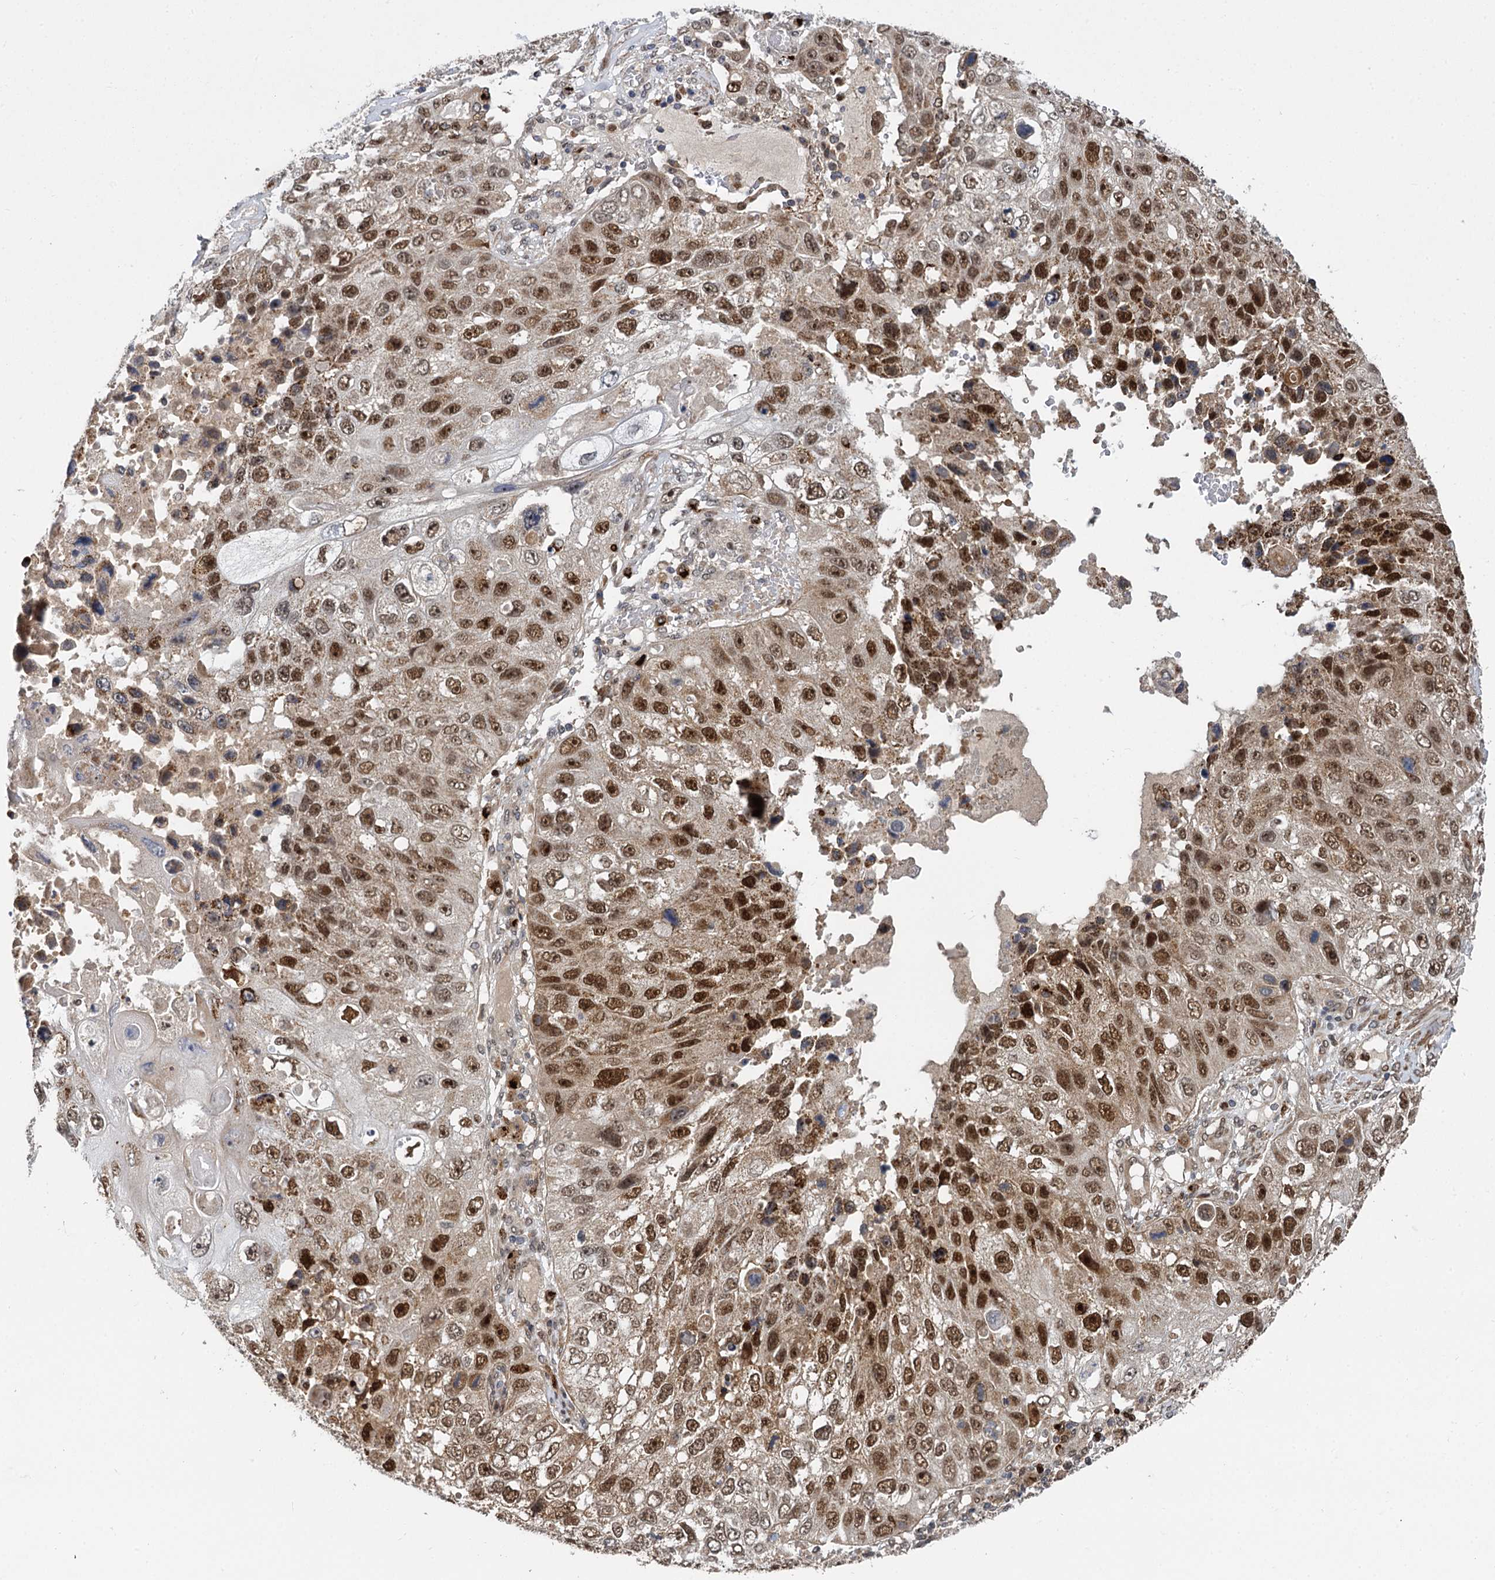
{"staining": {"intensity": "moderate", "quantity": ">75%", "location": "nuclear"}, "tissue": "lung cancer", "cell_type": "Tumor cells", "image_type": "cancer", "snomed": [{"axis": "morphology", "description": "Squamous cell carcinoma, NOS"}, {"axis": "topography", "description": "Lung"}], "caption": "A brown stain highlights moderate nuclear staining of a protein in human squamous cell carcinoma (lung) tumor cells.", "gene": "GAL3ST4", "patient": {"sex": "male", "age": 61}}